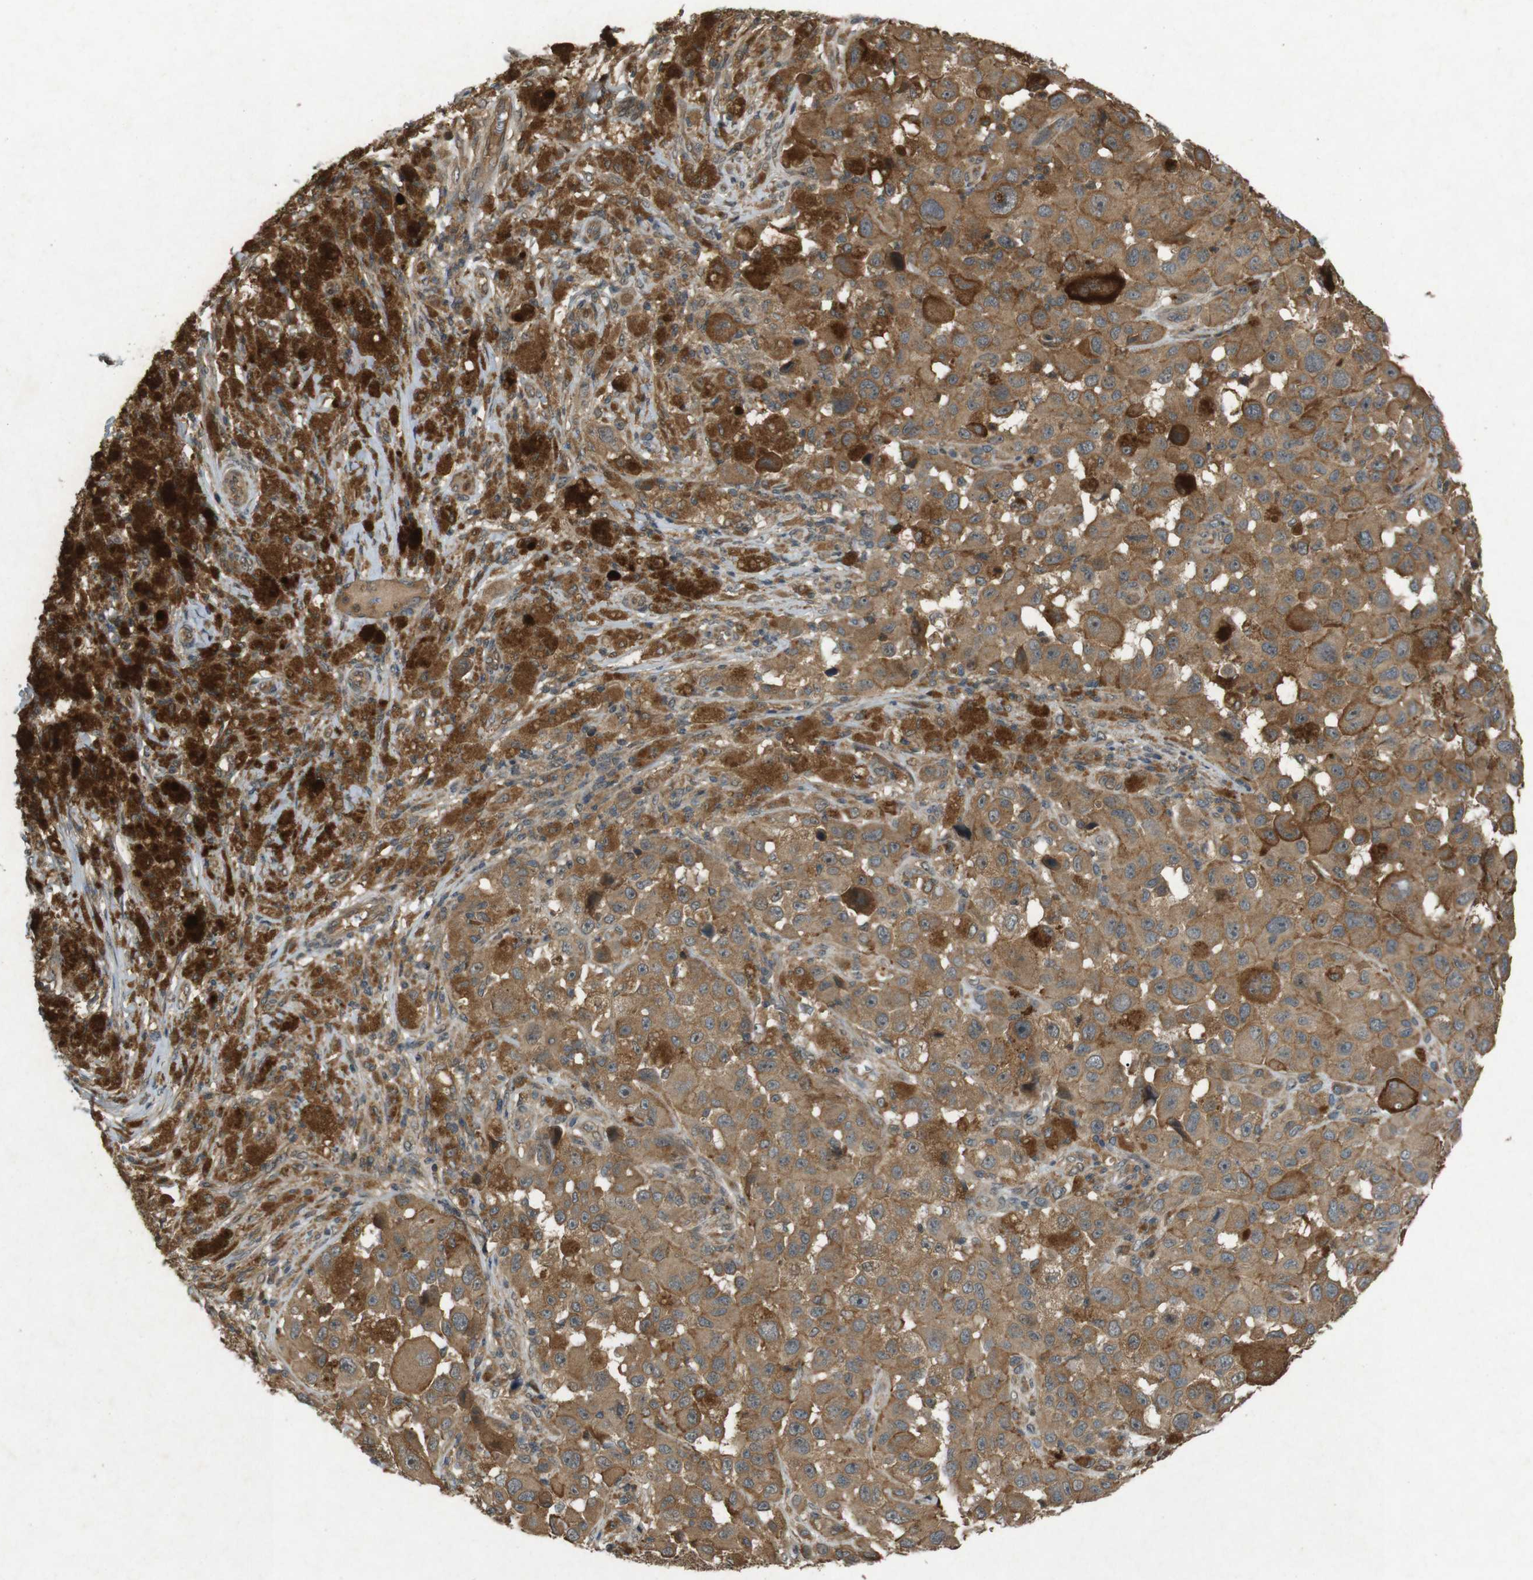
{"staining": {"intensity": "moderate", "quantity": ">75%", "location": "cytoplasmic/membranous"}, "tissue": "melanoma", "cell_type": "Tumor cells", "image_type": "cancer", "snomed": [{"axis": "morphology", "description": "Malignant melanoma, NOS"}, {"axis": "topography", "description": "Skin"}], "caption": "The micrograph demonstrates staining of malignant melanoma, revealing moderate cytoplasmic/membranous protein staining (brown color) within tumor cells.", "gene": "TAP1", "patient": {"sex": "male", "age": 96}}